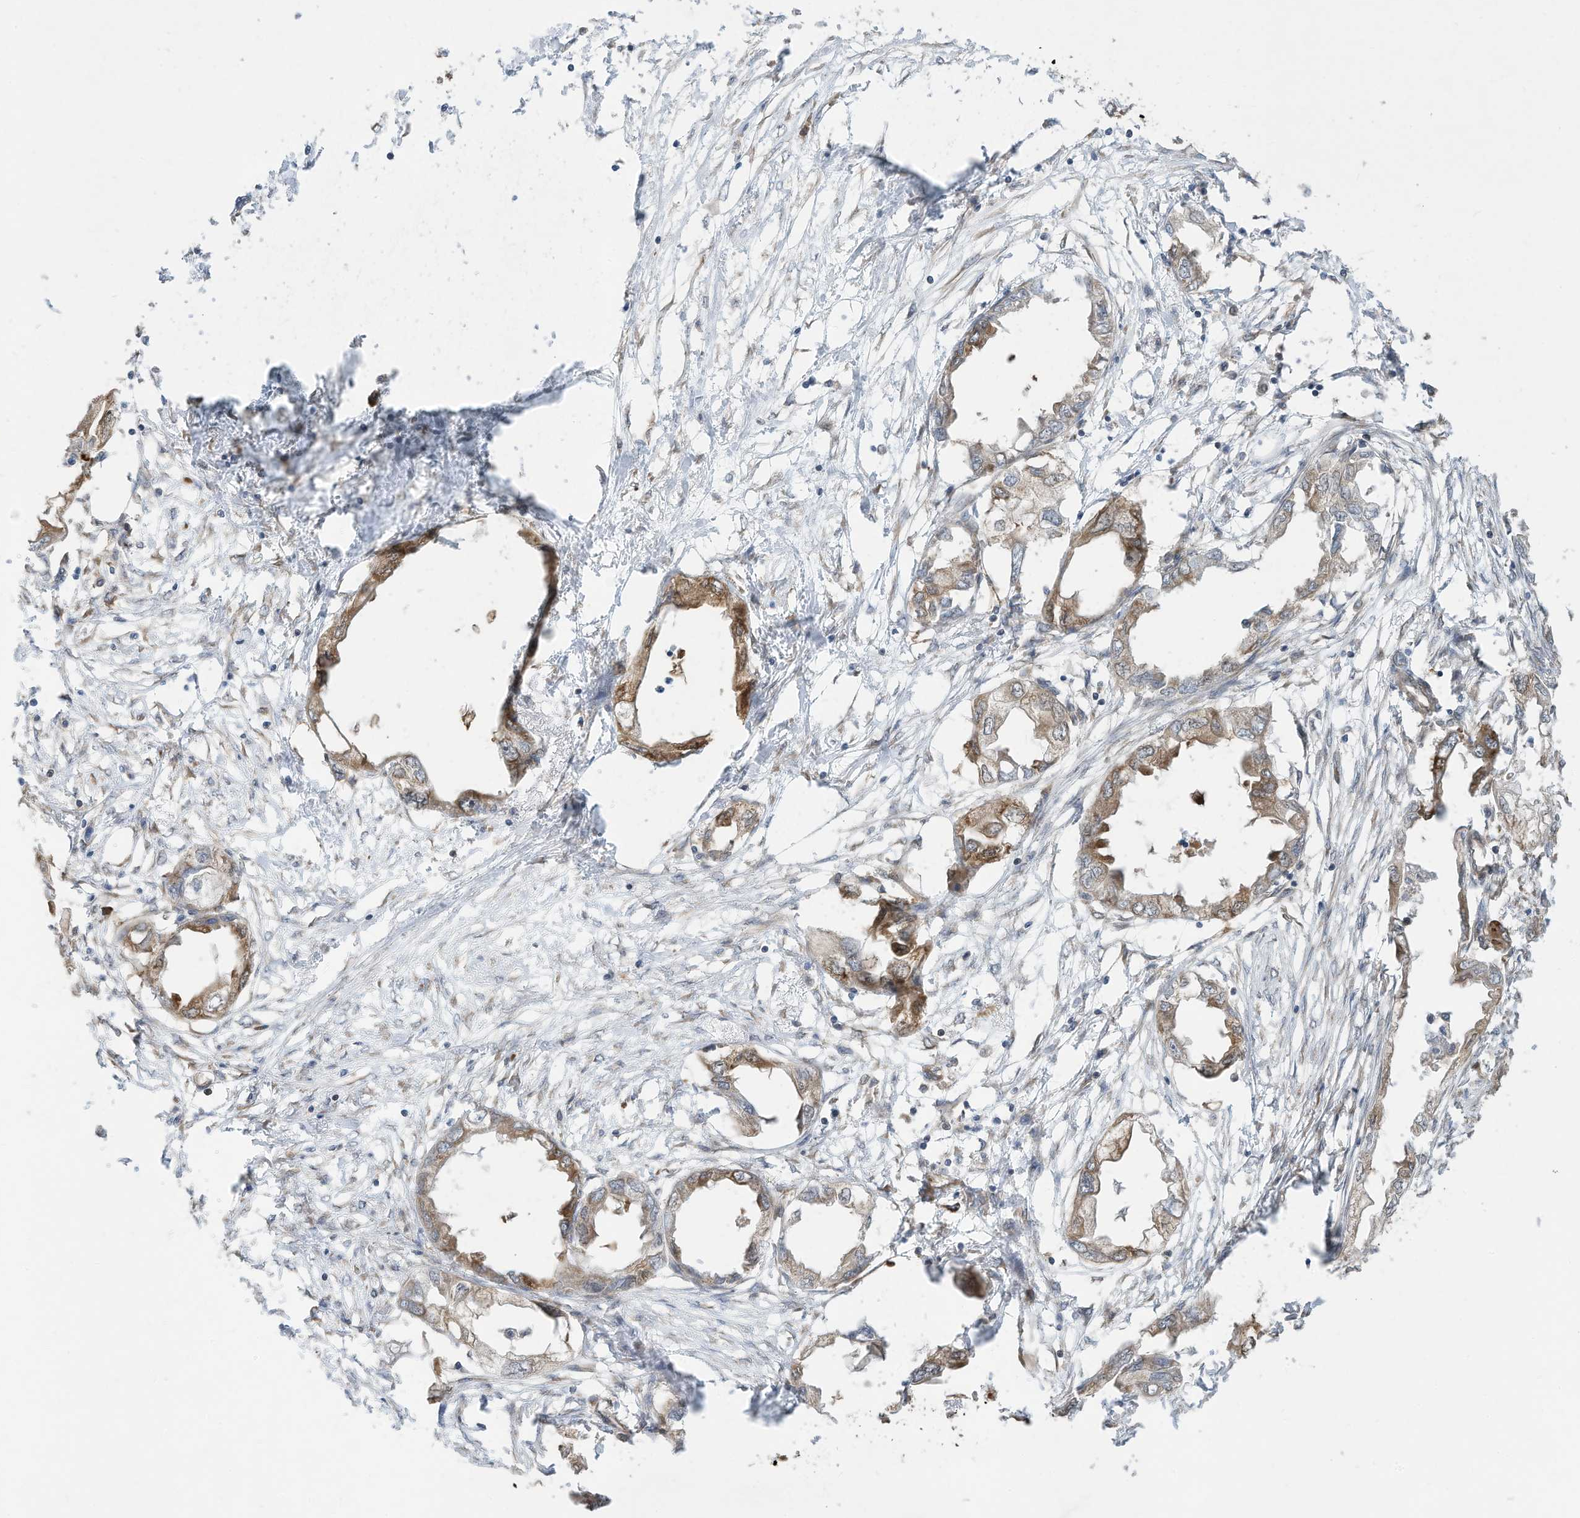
{"staining": {"intensity": "moderate", "quantity": "25%-75%", "location": "cytoplasmic/membranous"}, "tissue": "endometrial cancer", "cell_type": "Tumor cells", "image_type": "cancer", "snomed": [{"axis": "morphology", "description": "Adenocarcinoma, NOS"}, {"axis": "morphology", "description": "Adenocarcinoma, metastatic, NOS"}, {"axis": "topography", "description": "Adipose tissue"}, {"axis": "topography", "description": "Endometrium"}], "caption": "Metastatic adenocarcinoma (endometrial) tissue exhibits moderate cytoplasmic/membranous positivity in approximately 25%-75% of tumor cells, visualized by immunohistochemistry.", "gene": "USE1", "patient": {"sex": "female", "age": 67}}